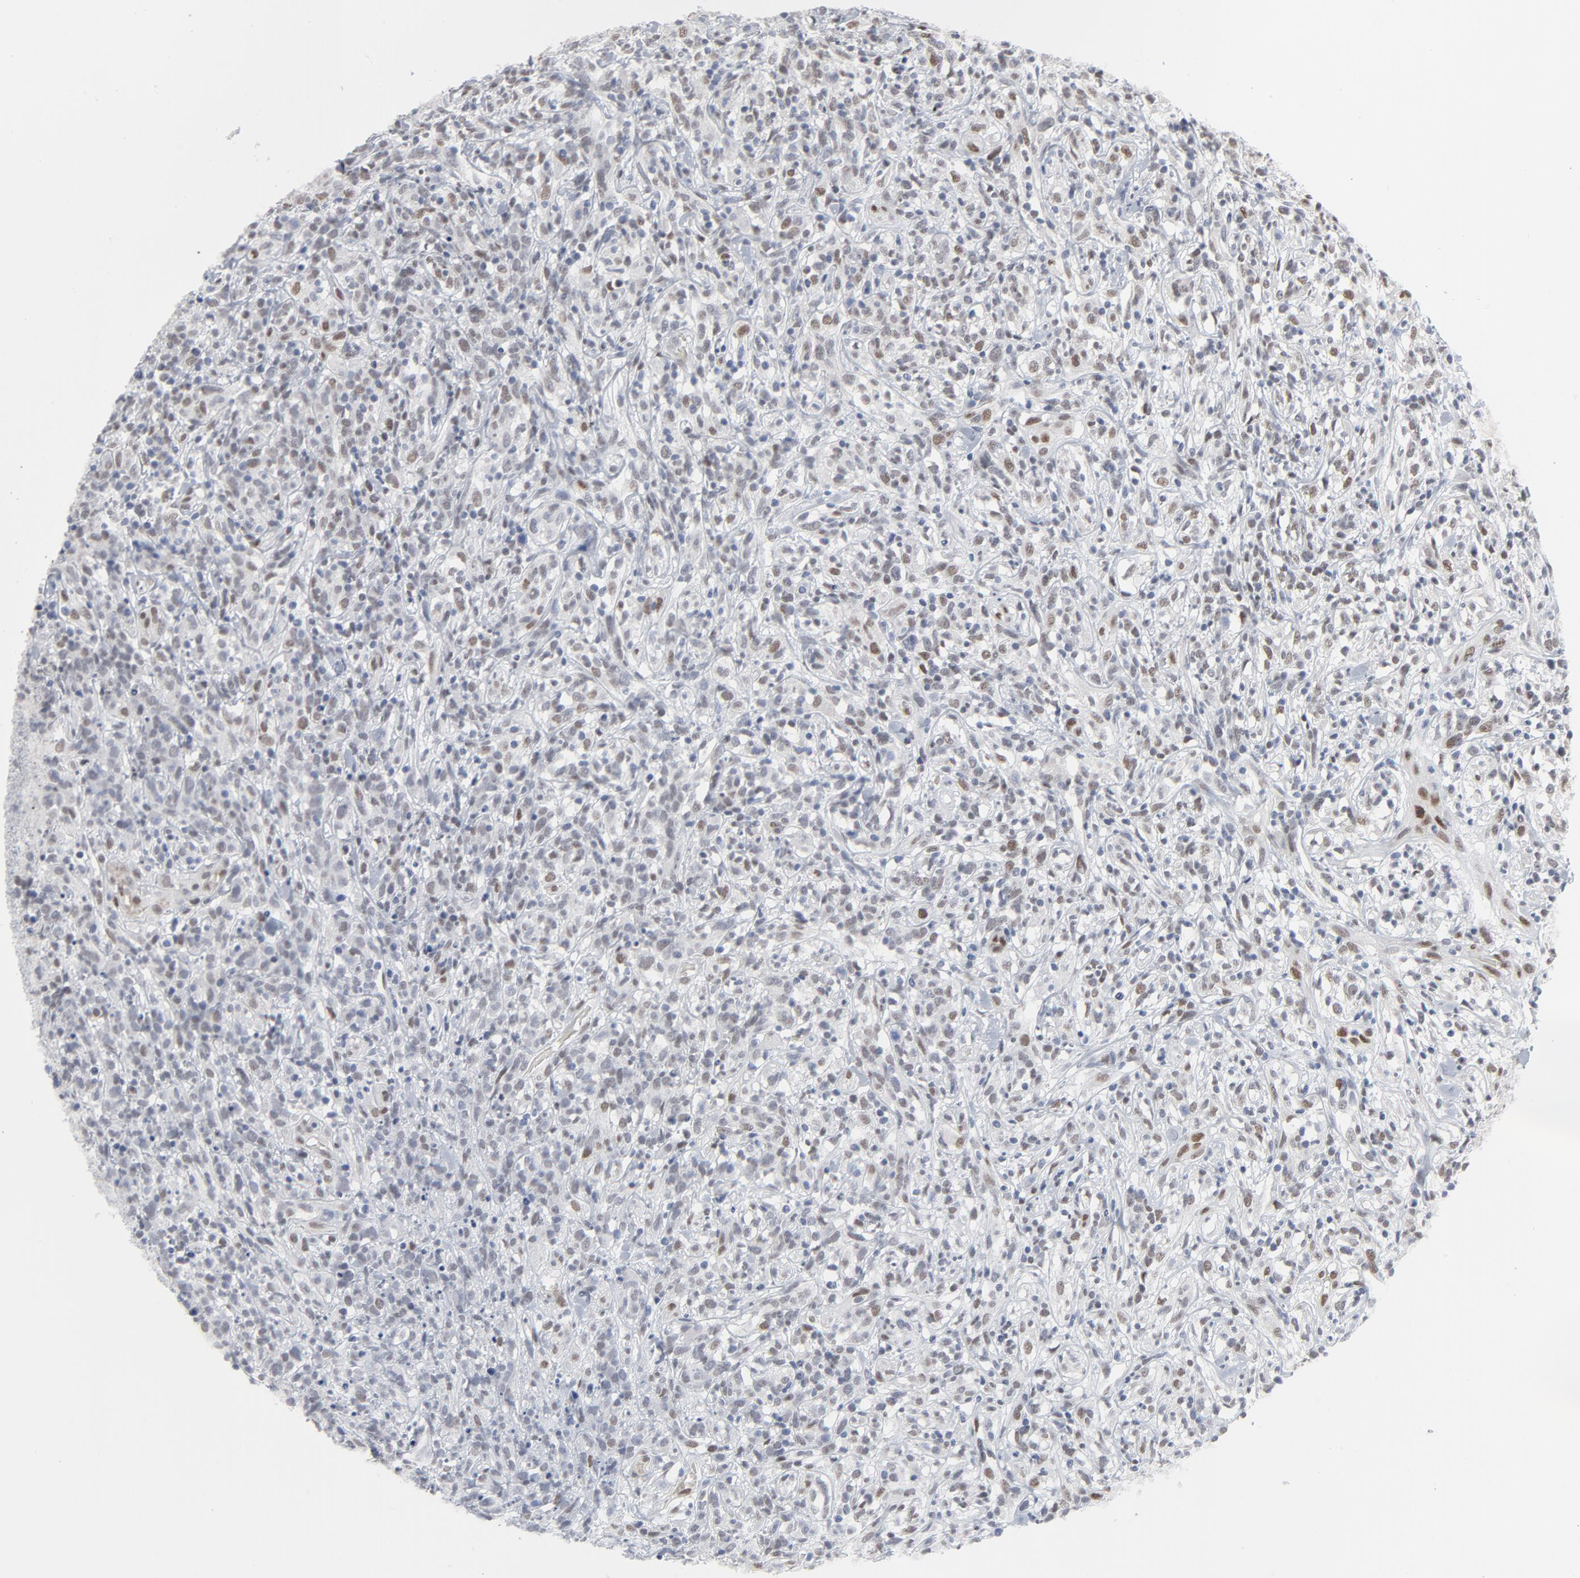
{"staining": {"intensity": "negative", "quantity": "none", "location": "none"}, "tissue": "lymphoma", "cell_type": "Tumor cells", "image_type": "cancer", "snomed": [{"axis": "morphology", "description": "Malignant lymphoma, non-Hodgkin's type, High grade"}, {"axis": "topography", "description": "Lymph node"}], "caption": "This is a micrograph of immunohistochemistry staining of lymphoma, which shows no positivity in tumor cells. (DAB immunohistochemistry with hematoxylin counter stain).", "gene": "ATF7", "patient": {"sex": "female", "age": 73}}